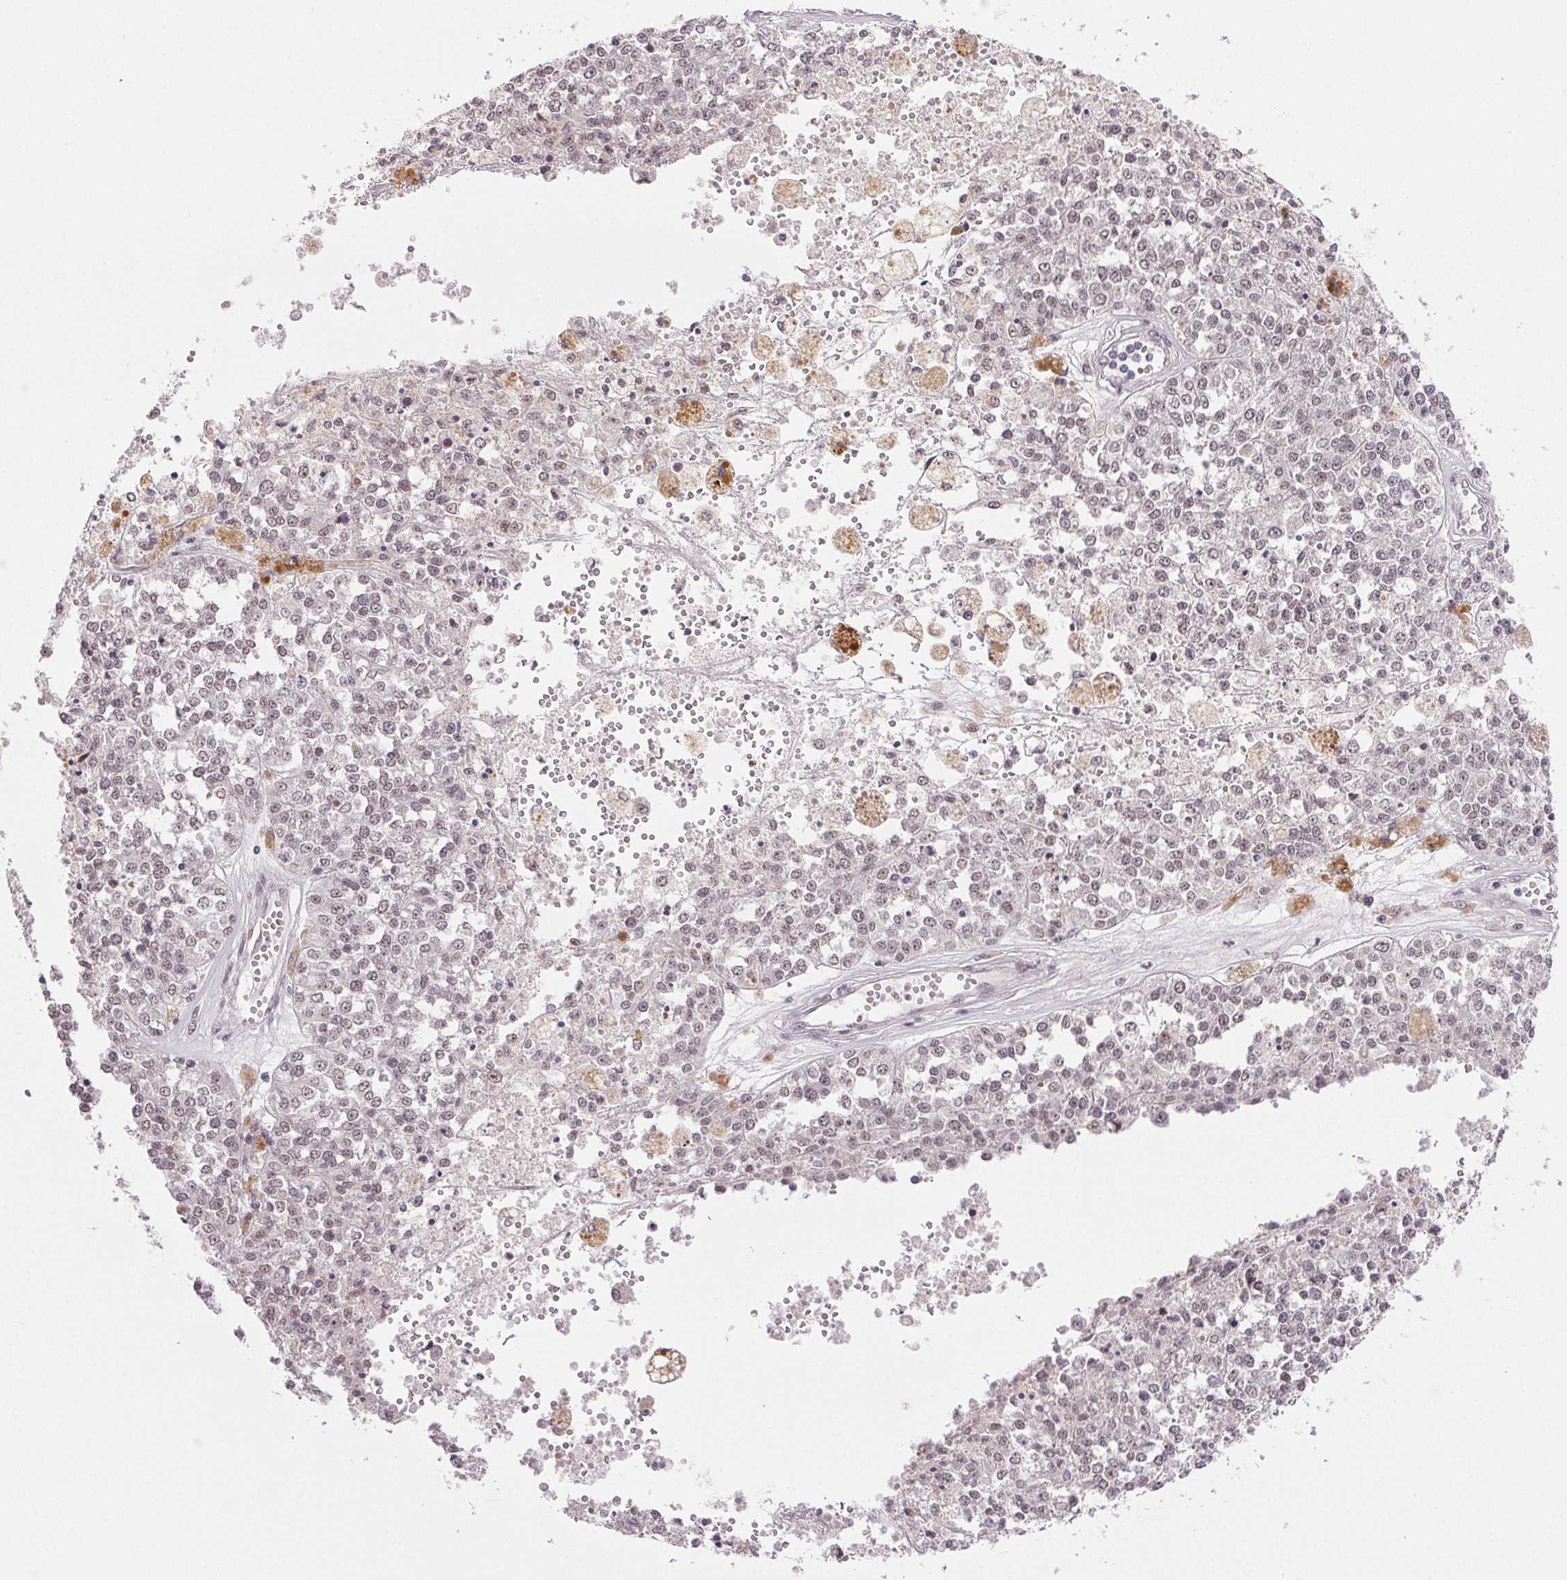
{"staining": {"intensity": "negative", "quantity": "none", "location": "none"}, "tissue": "melanoma", "cell_type": "Tumor cells", "image_type": "cancer", "snomed": [{"axis": "morphology", "description": "Malignant melanoma, Metastatic site"}, {"axis": "topography", "description": "Lymph node"}], "caption": "This is an immunohistochemistry (IHC) image of malignant melanoma (metastatic site). There is no staining in tumor cells.", "gene": "PRPF18", "patient": {"sex": "female", "age": 64}}